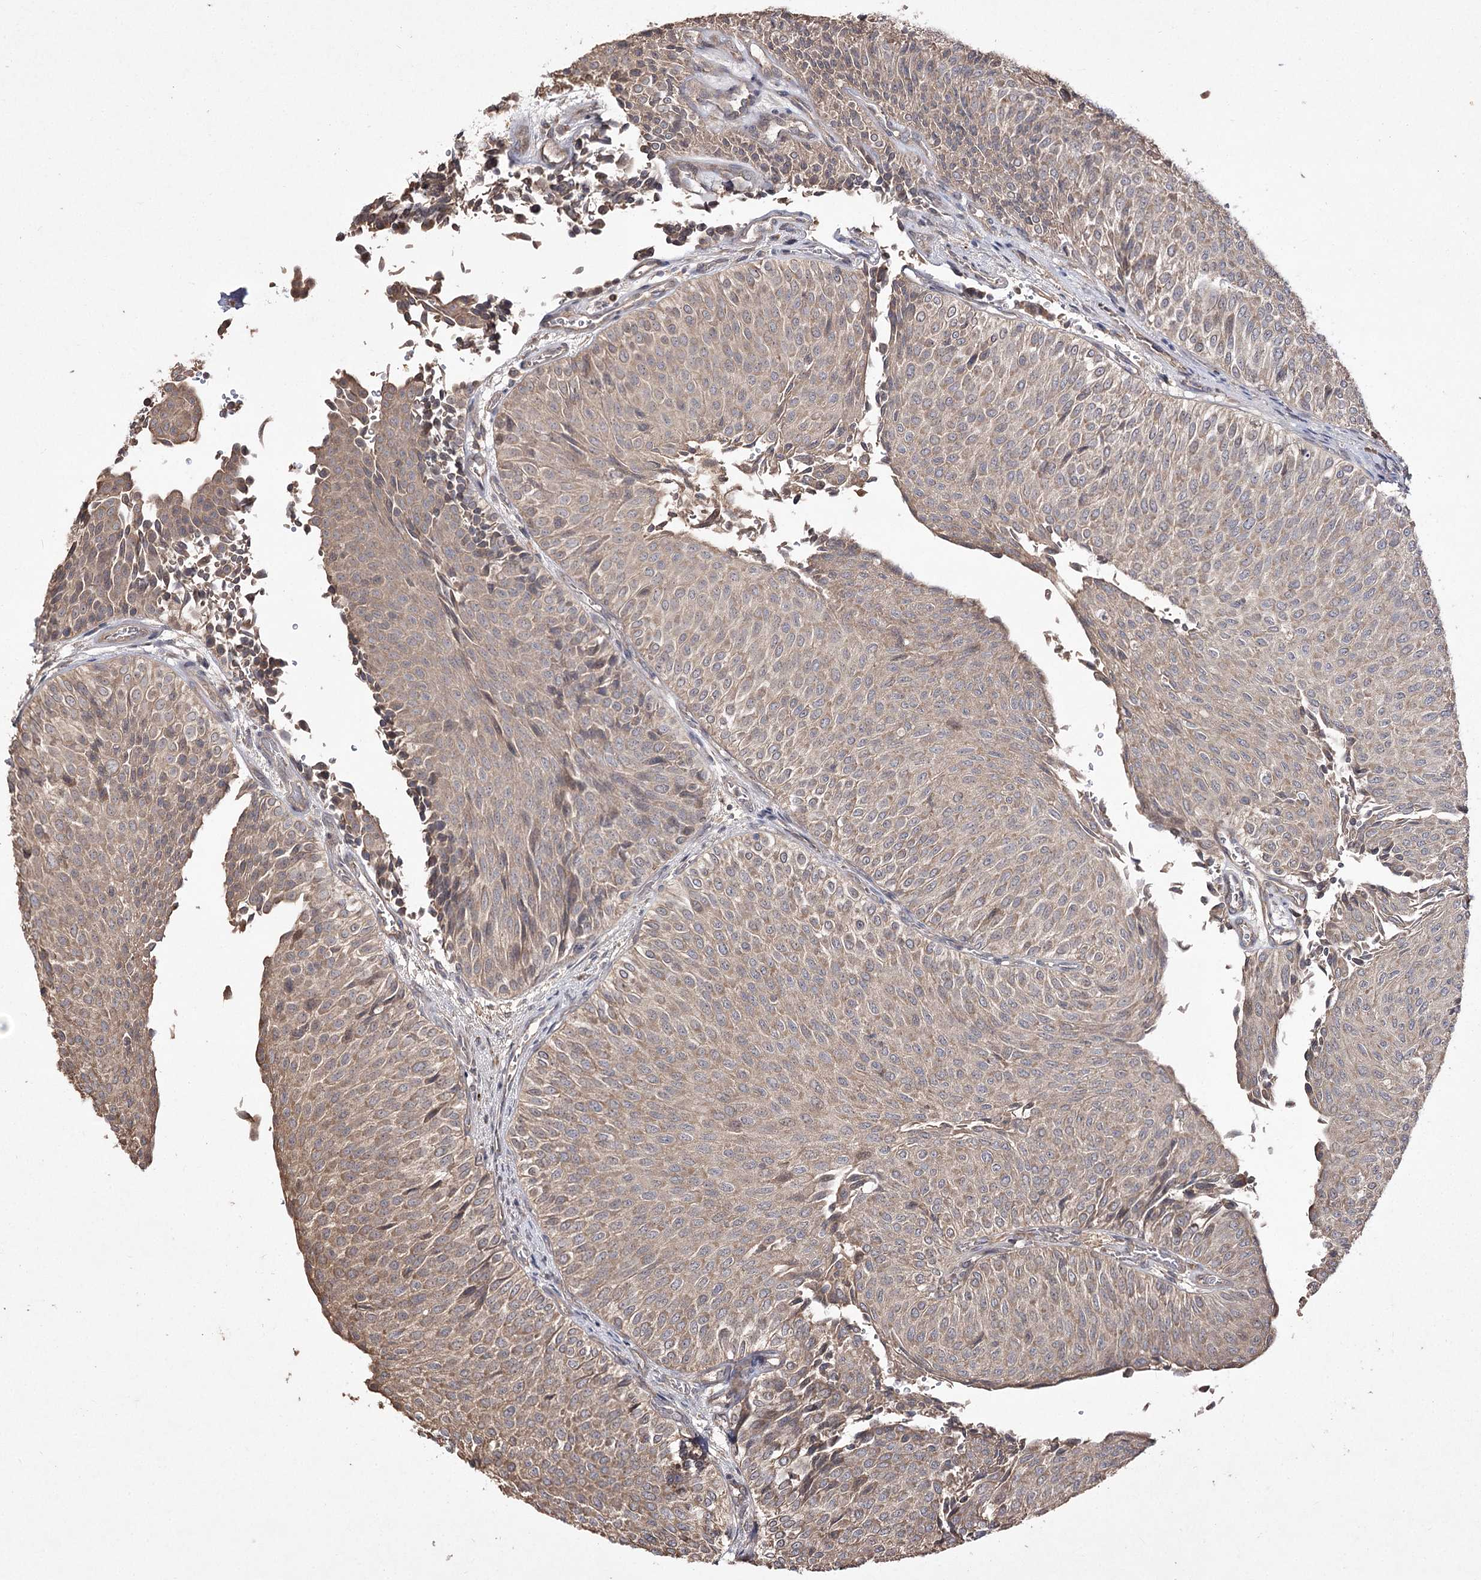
{"staining": {"intensity": "weak", "quantity": ">75%", "location": "cytoplasmic/membranous"}, "tissue": "urothelial cancer", "cell_type": "Tumor cells", "image_type": "cancer", "snomed": [{"axis": "morphology", "description": "Urothelial carcinoma, Low grade"}, {"axis": "topography", "description": "Urinary bladder"}], "caption": "Human urothelial cancer stained with a brown dye displays weak cytoplasmic/membranous positive staining in approximately >75% of tumor cells.", "gene": "FANCL", "patient": {"sex": "male", "age": 78}}